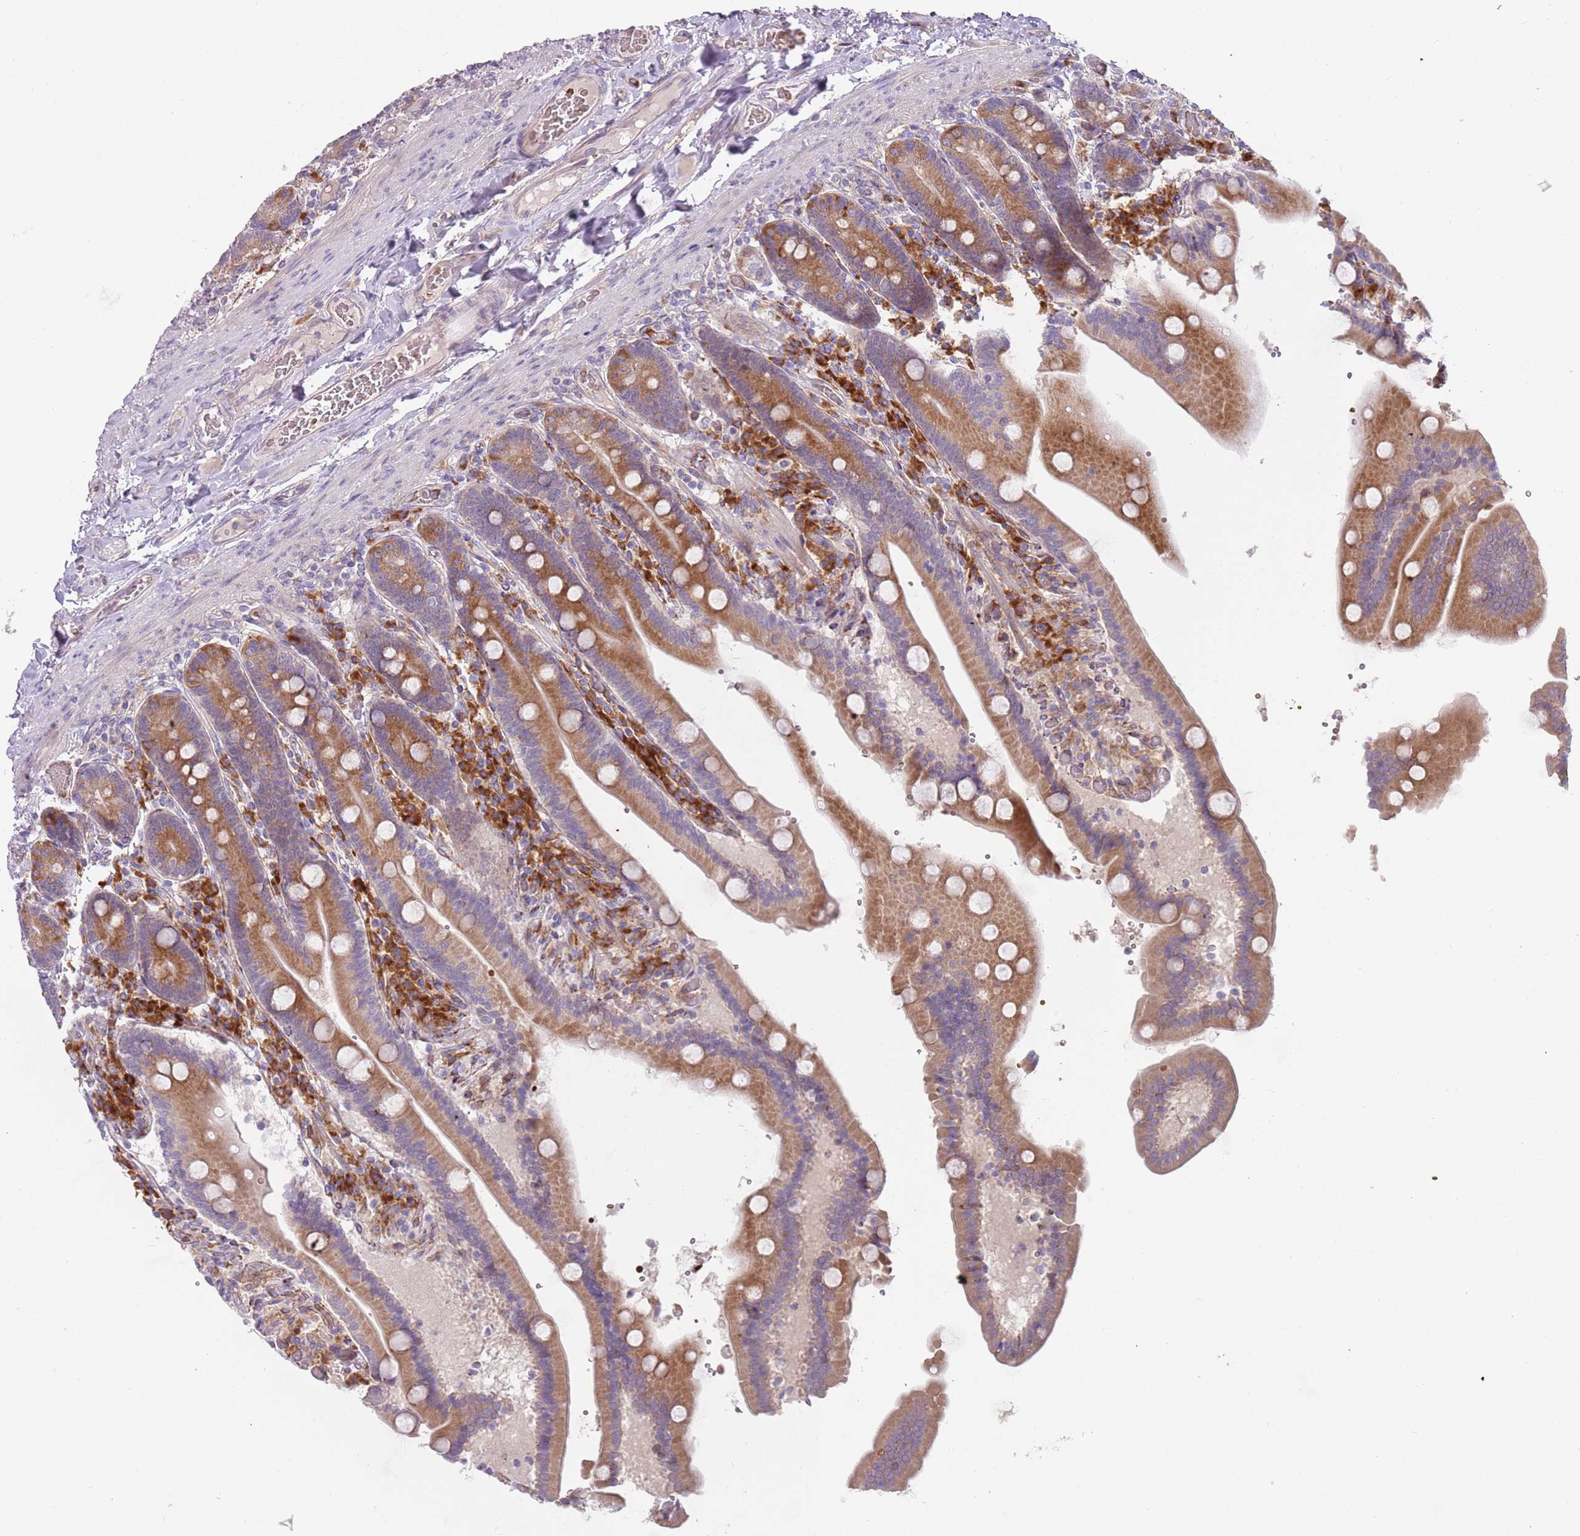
{"staining": {"intensity": "strong", "quantity": ">75%", "location": "cytoplasmic/membranous"}, "tissue": "duodenum", "cell_type": "Glandular cells", "image_type": "normal", "snomed": [{"axis": "morphology", "description": "Normal tissue, NOS"}, {"axis": "topography", "description": "Duodenum"}], "caption": "Immunohistochemical staining of unremarkable duodenum displays high levels of strong cytoplasmic/membranous expression in about >75% of glandular cells.", "gene": "VWCE", "patient": {"sex": "female", "age": 62}}